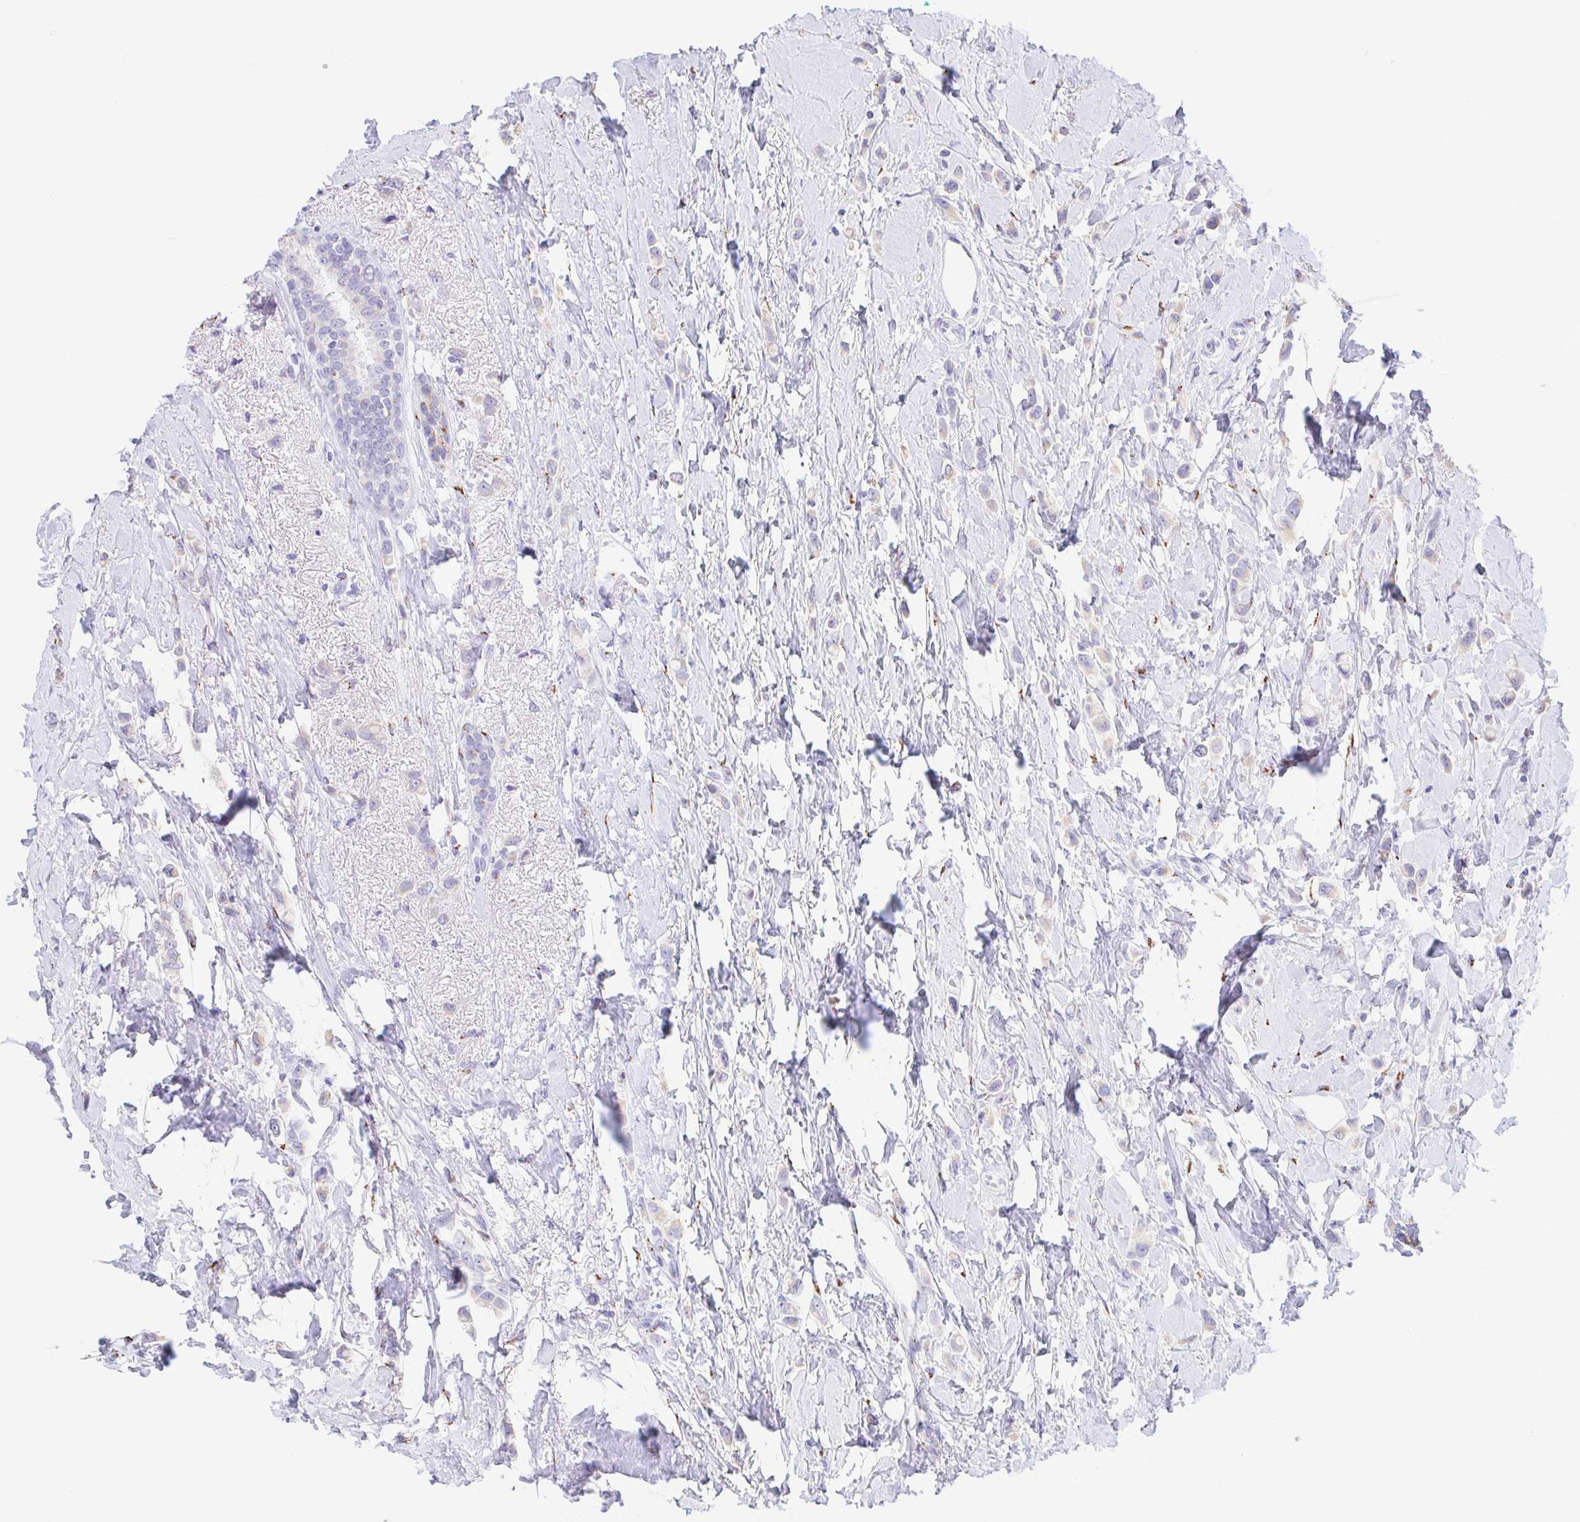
{"staining": {"intensity": "negative", "quantity": "none", "location": "none"}, "tissue": "breast cancer", "cell_type": "Tumor cells", "image_type": "cancer", "snomed": [{"axis": "morphology", "description": "Lobular carcinoma"}, {"axis": "topography", "description": "Breast"}], "caption": "A histopathology image of breast cancer stained for a protein shows no brown staining in tumor cells.", "gene": "SULT1B1", "patient": {"sex": "female", "age": 66}}